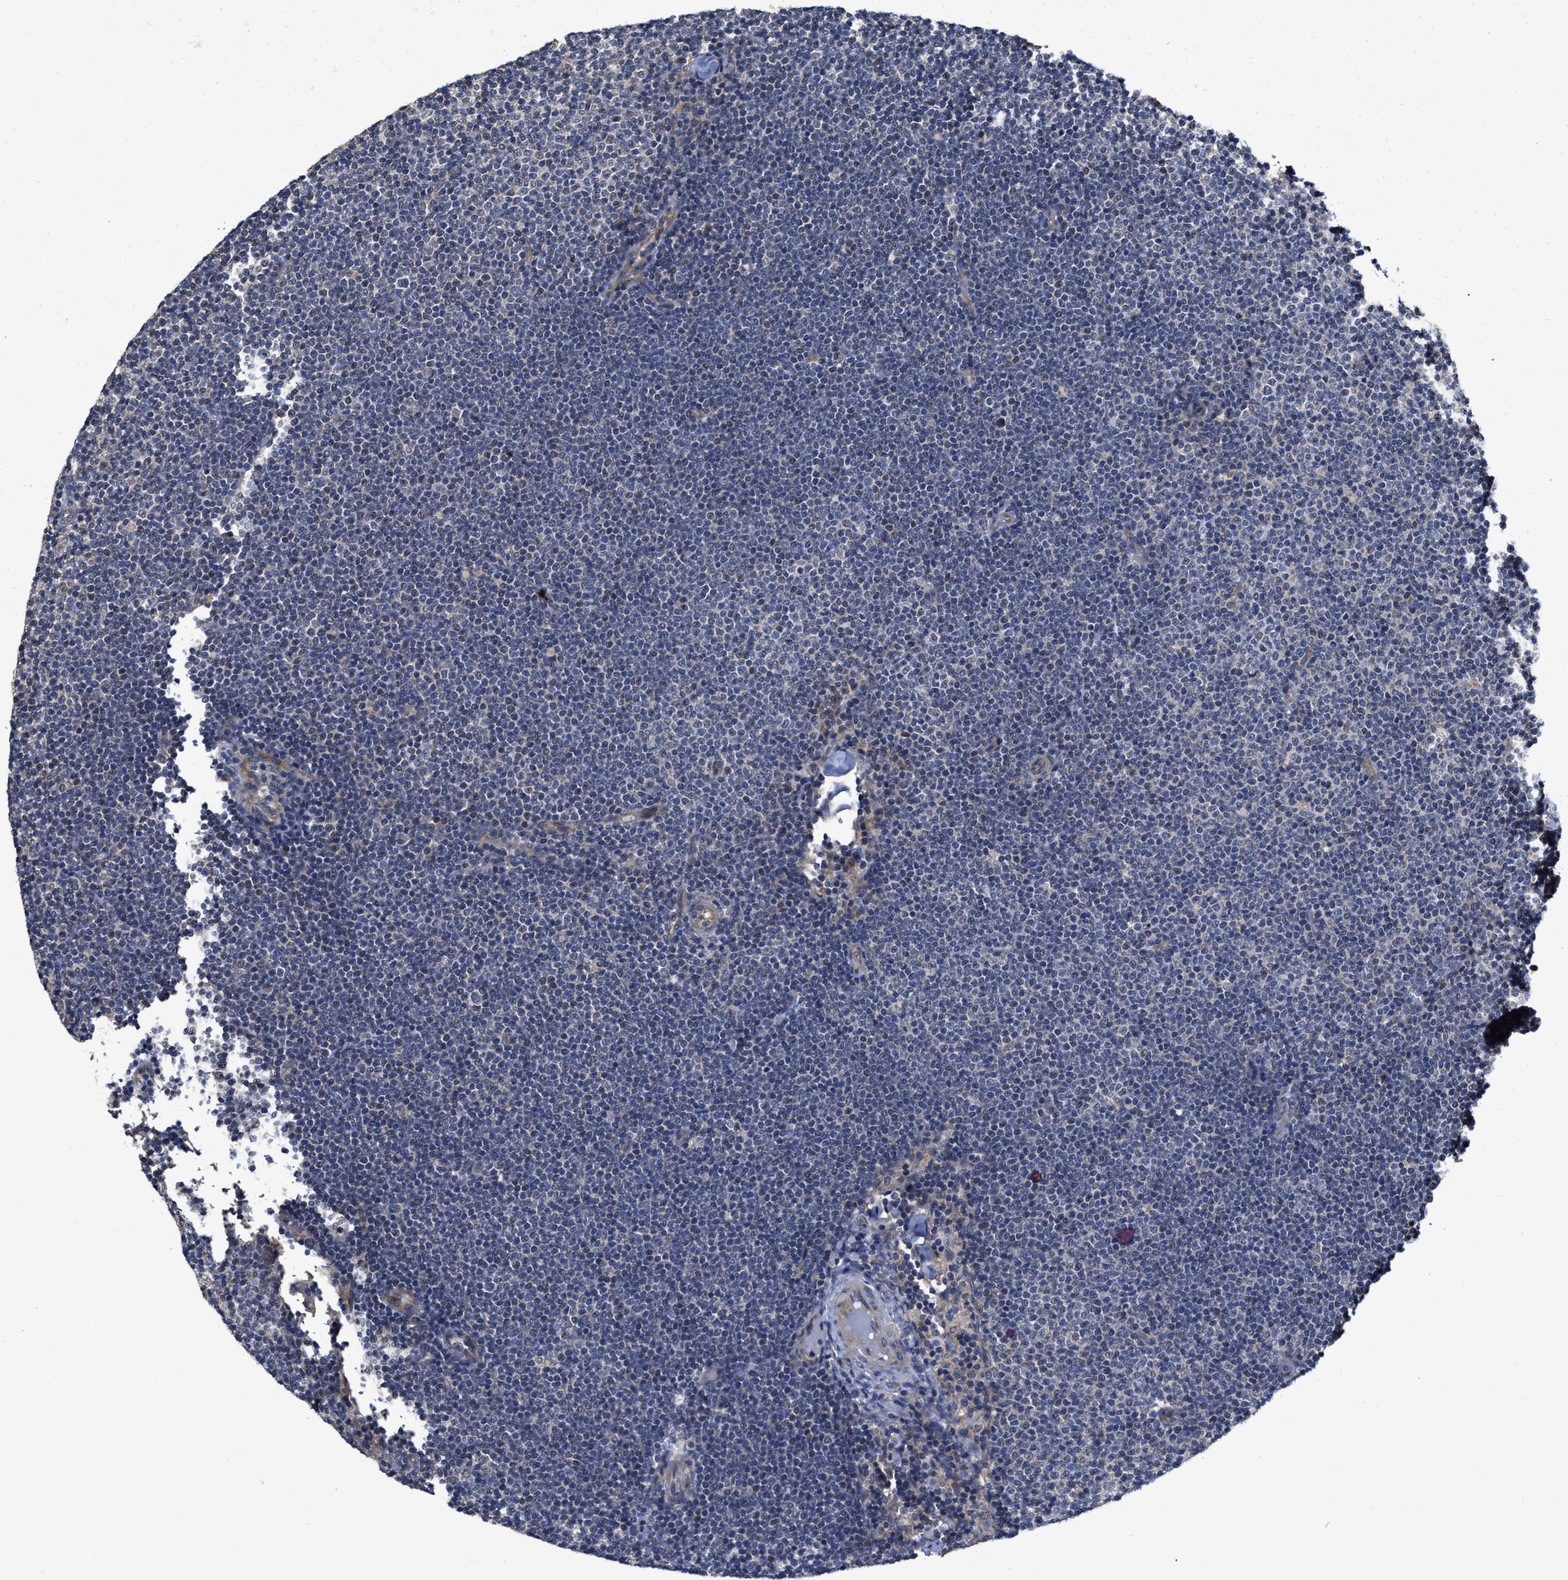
{"staining": {"intensity": "negative", "quantity": "none", "location": "none"}, "tissue": "lymphoma", "cell_type": "Tumor cells", "image_type": "cancer", "snomed": [{"axis": "morphology", "description": "Malignant lymphoma, non-Hodgkin's type, Low grade"}, {"axis": "topography", "description": "Lymph node"}], "caption": "This is a micrograph of IHC staining of lymphoma, which shows no positivity in tumor cells. (DAB IHC with hematoxylin counter stain).", "gene": "TRAF6", "patient": {"sex": "female", "age": 53}}